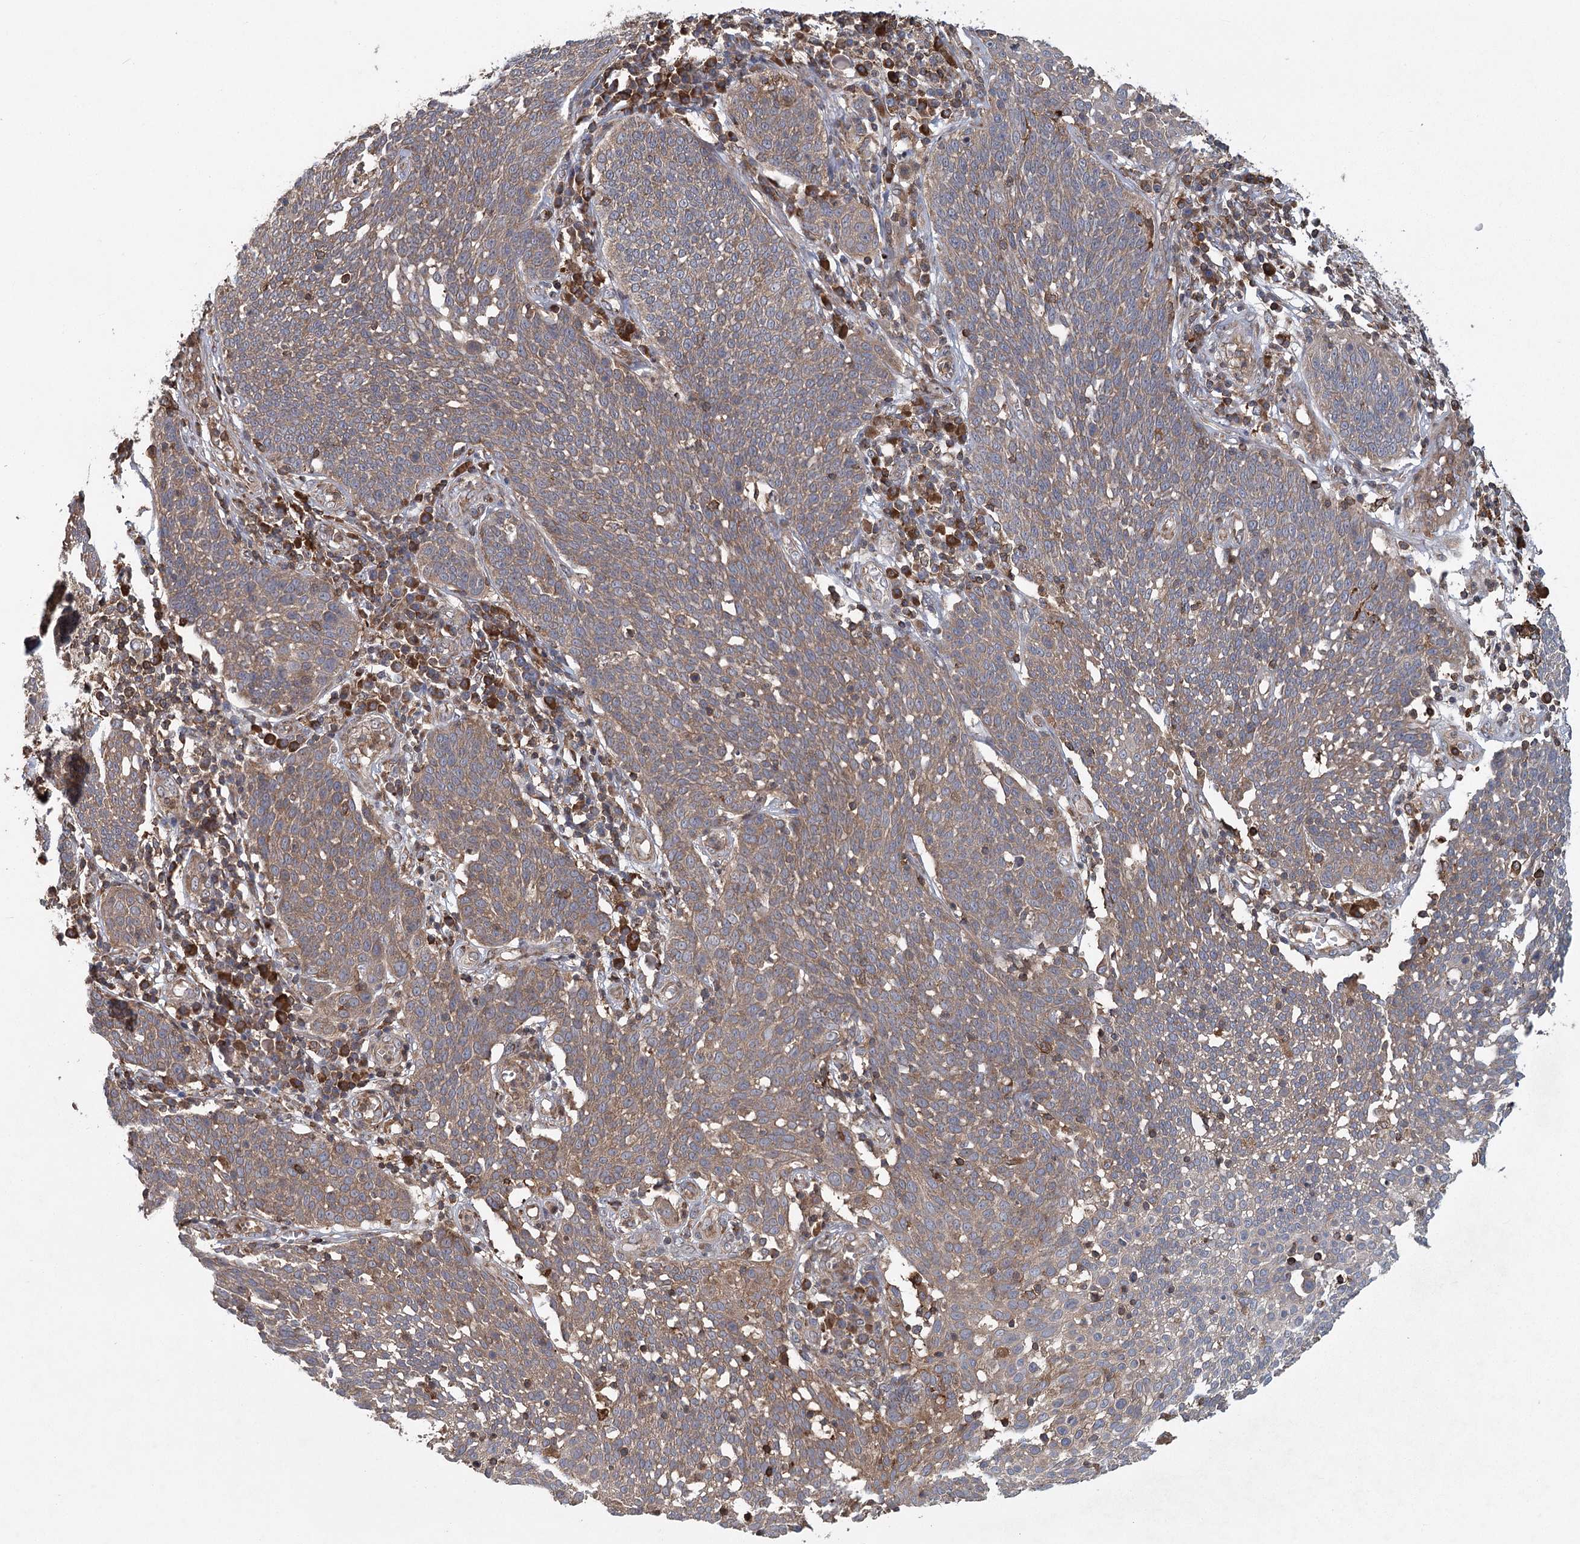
{"staining": {"intensity": "moderate", "quantity": ">75%", "location": "cytoplasmic/membranous"}, "tissue": "cervical cancer", "cell_type": "Tumor cells", "image_type": "cancer", "snomed": [{"axis": "morphology", "description": "Squamous cell carcinoma, NOS"}, {"axis": "topography", "description": "Cervix"}], "caption": "Protein analysis of cervical cancer tissue reveals moderate cytoplasmic/membranous staining in approximately >75% of tumor cells.", "gene": "PLEKHA7", "patient": {"sex": "female", "age": 34}}